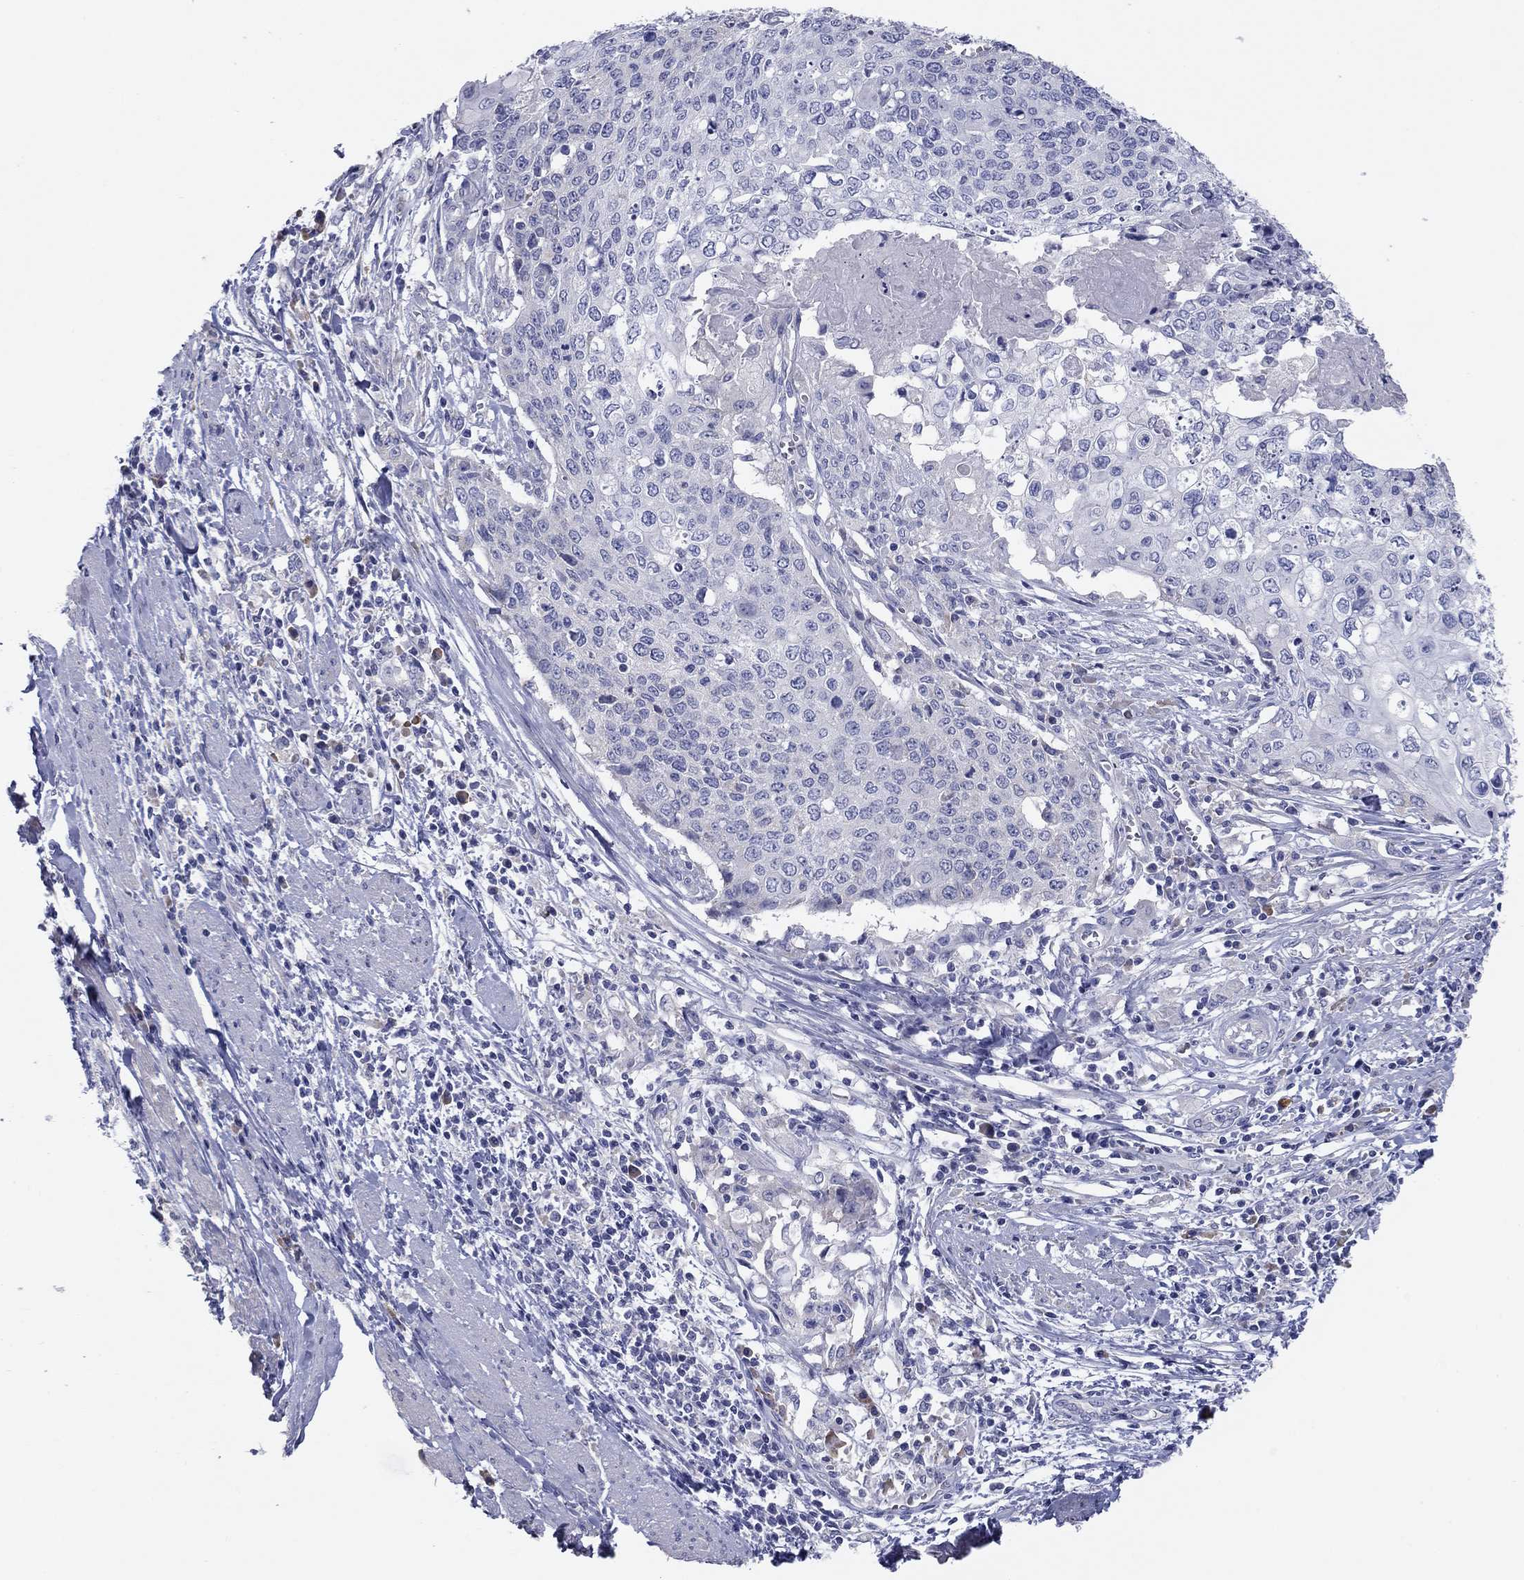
{"staining": {"intensity": "negative", "quantity": "none", "location": "none"}, "tissue": "cervical cancer", "cell_type": "Tumor cells", "image_type": "cancer", "snomed": [{"axis": "morphology", "description": "Squamous cell carcinoma, NOS"}, {"axis": "topography", "description": "Cervix"}], "caption": "High magnification brightfield microscopy of cervical cancer stained with DAB (brown) and counterstained with hematoxylin (blue): tumor cells show no significant expression.", "gene": "GRK7", "patient": {"sex": "female", "age": 39}}